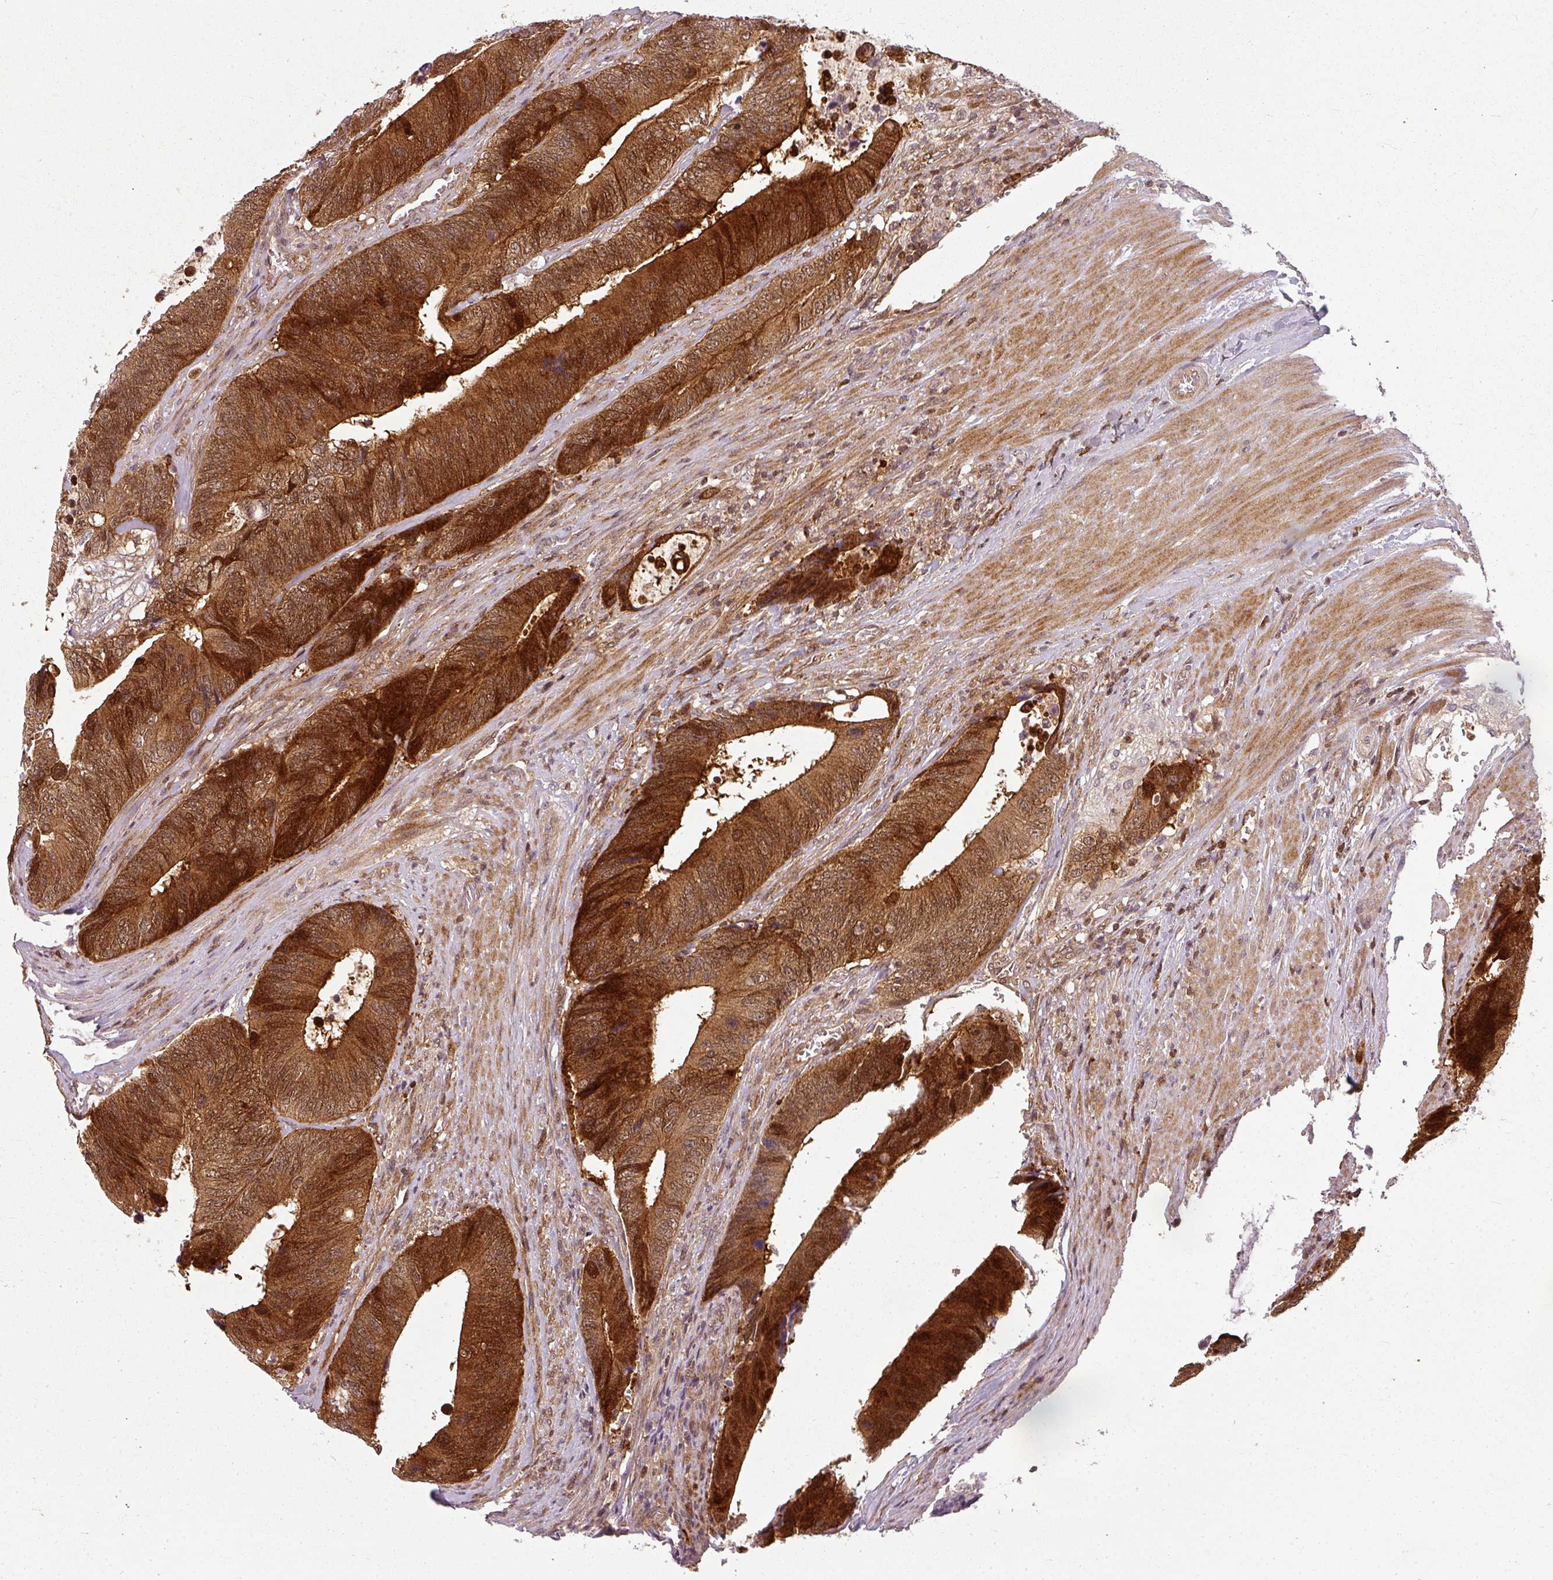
{"staining": {"intensity": "strong", "quantity": ">75%", "location": "cytoplasmic/membranous,nuclear"}, "tissue": "colorectal cancer", "cell_type": "Tumor cells", "image_type": "cancer", "snomed": [{"axis": "morphology", "description": "Adenocarcinoma, NOS"}, {"axis": "topography", "description": "Colon"}], "caption": "Protein expression analysis of colorectal adenocarcinoma shows strong cytoplasmic/membranous and nuclear expression in approximately >75% of tumor cells.", "gene": "CLIC1", "patient": {"sex": "male", "age": 87}}